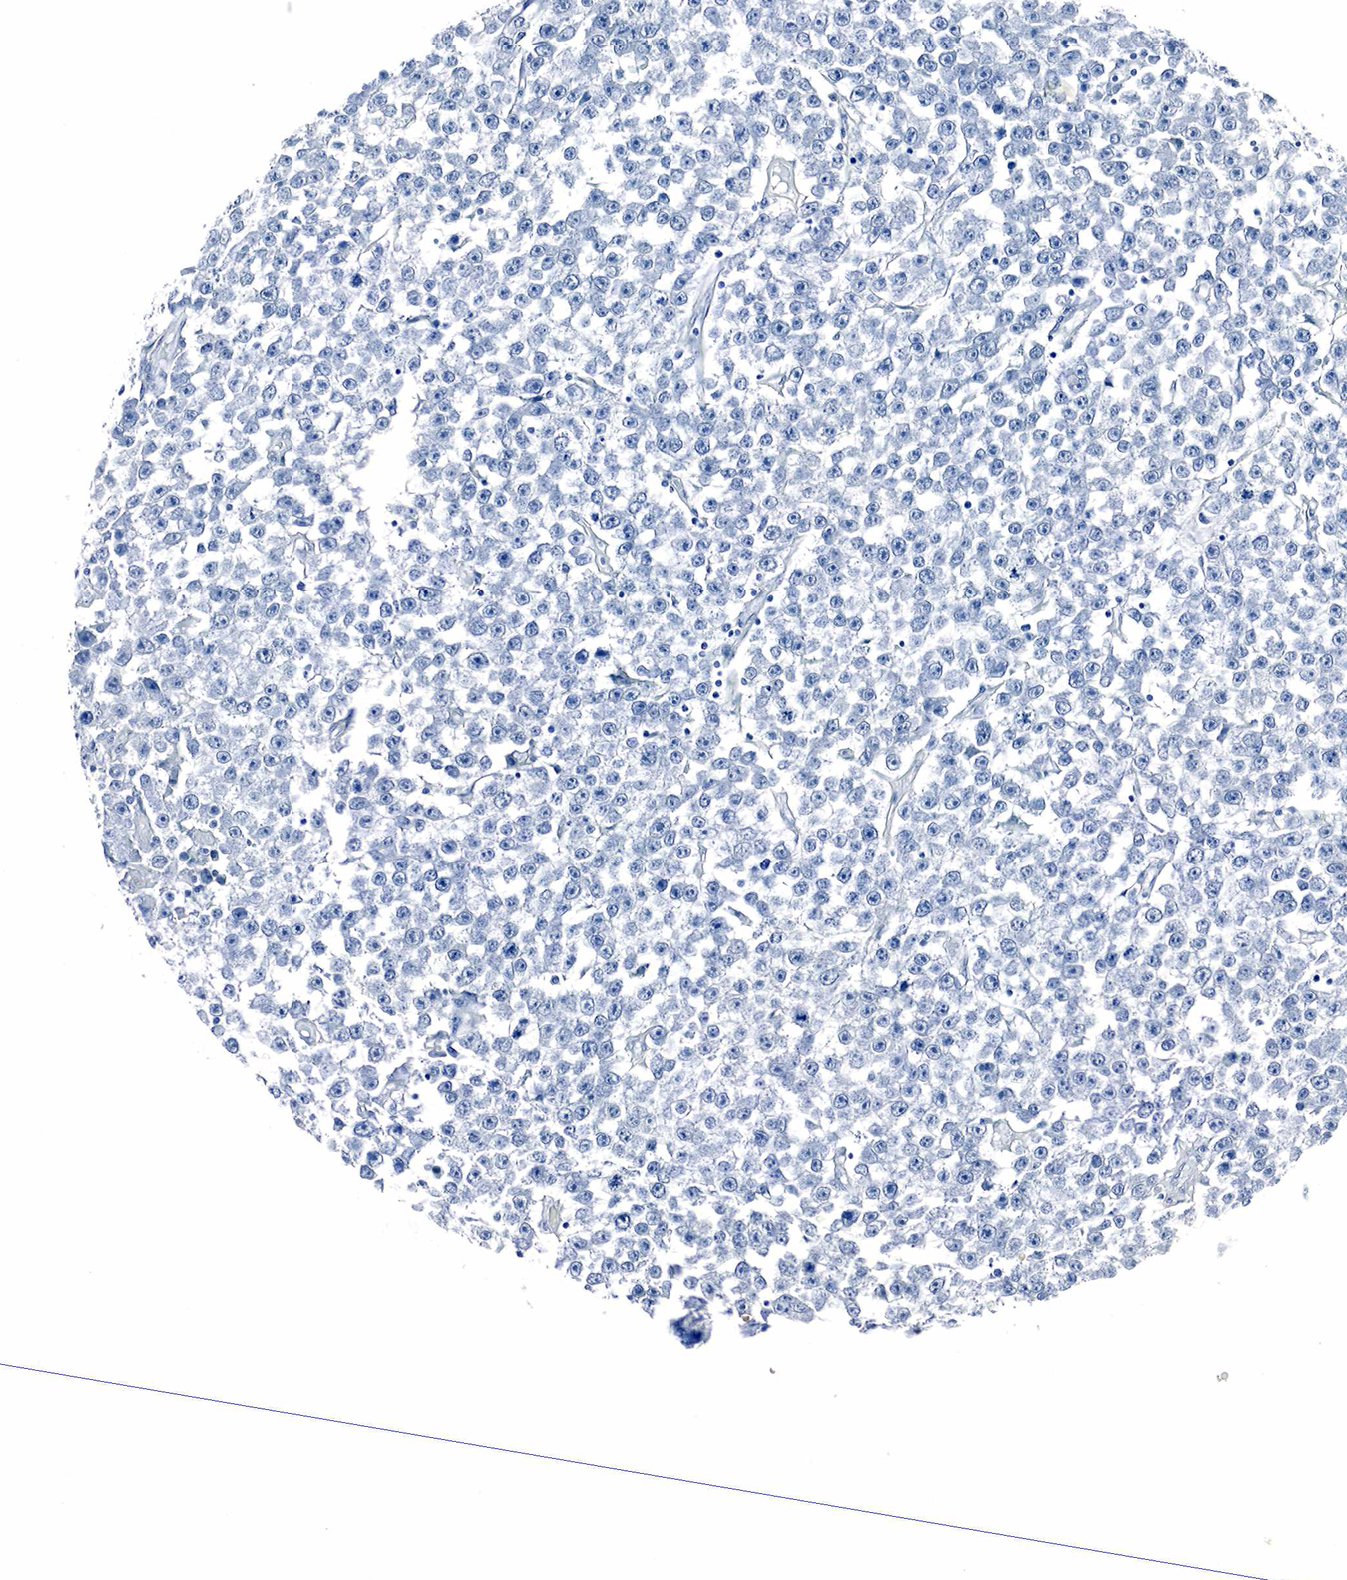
{"staining": {"intensity": "negative", "quantity": "none", "location": "none"}, "tissue": "testis cancer", "cell_type": "Tumor cells", "image_type": "cancer", "snomed": [{"axis": "morphology", "description": "Seminoma, NOS"}, {"axis": "topography", "description": "Testis"}], "caption": "Tumor cells show no significant expression in testis seminoma.", "gene": "GCG", "patient": {"sex": "male", "age": 52}}